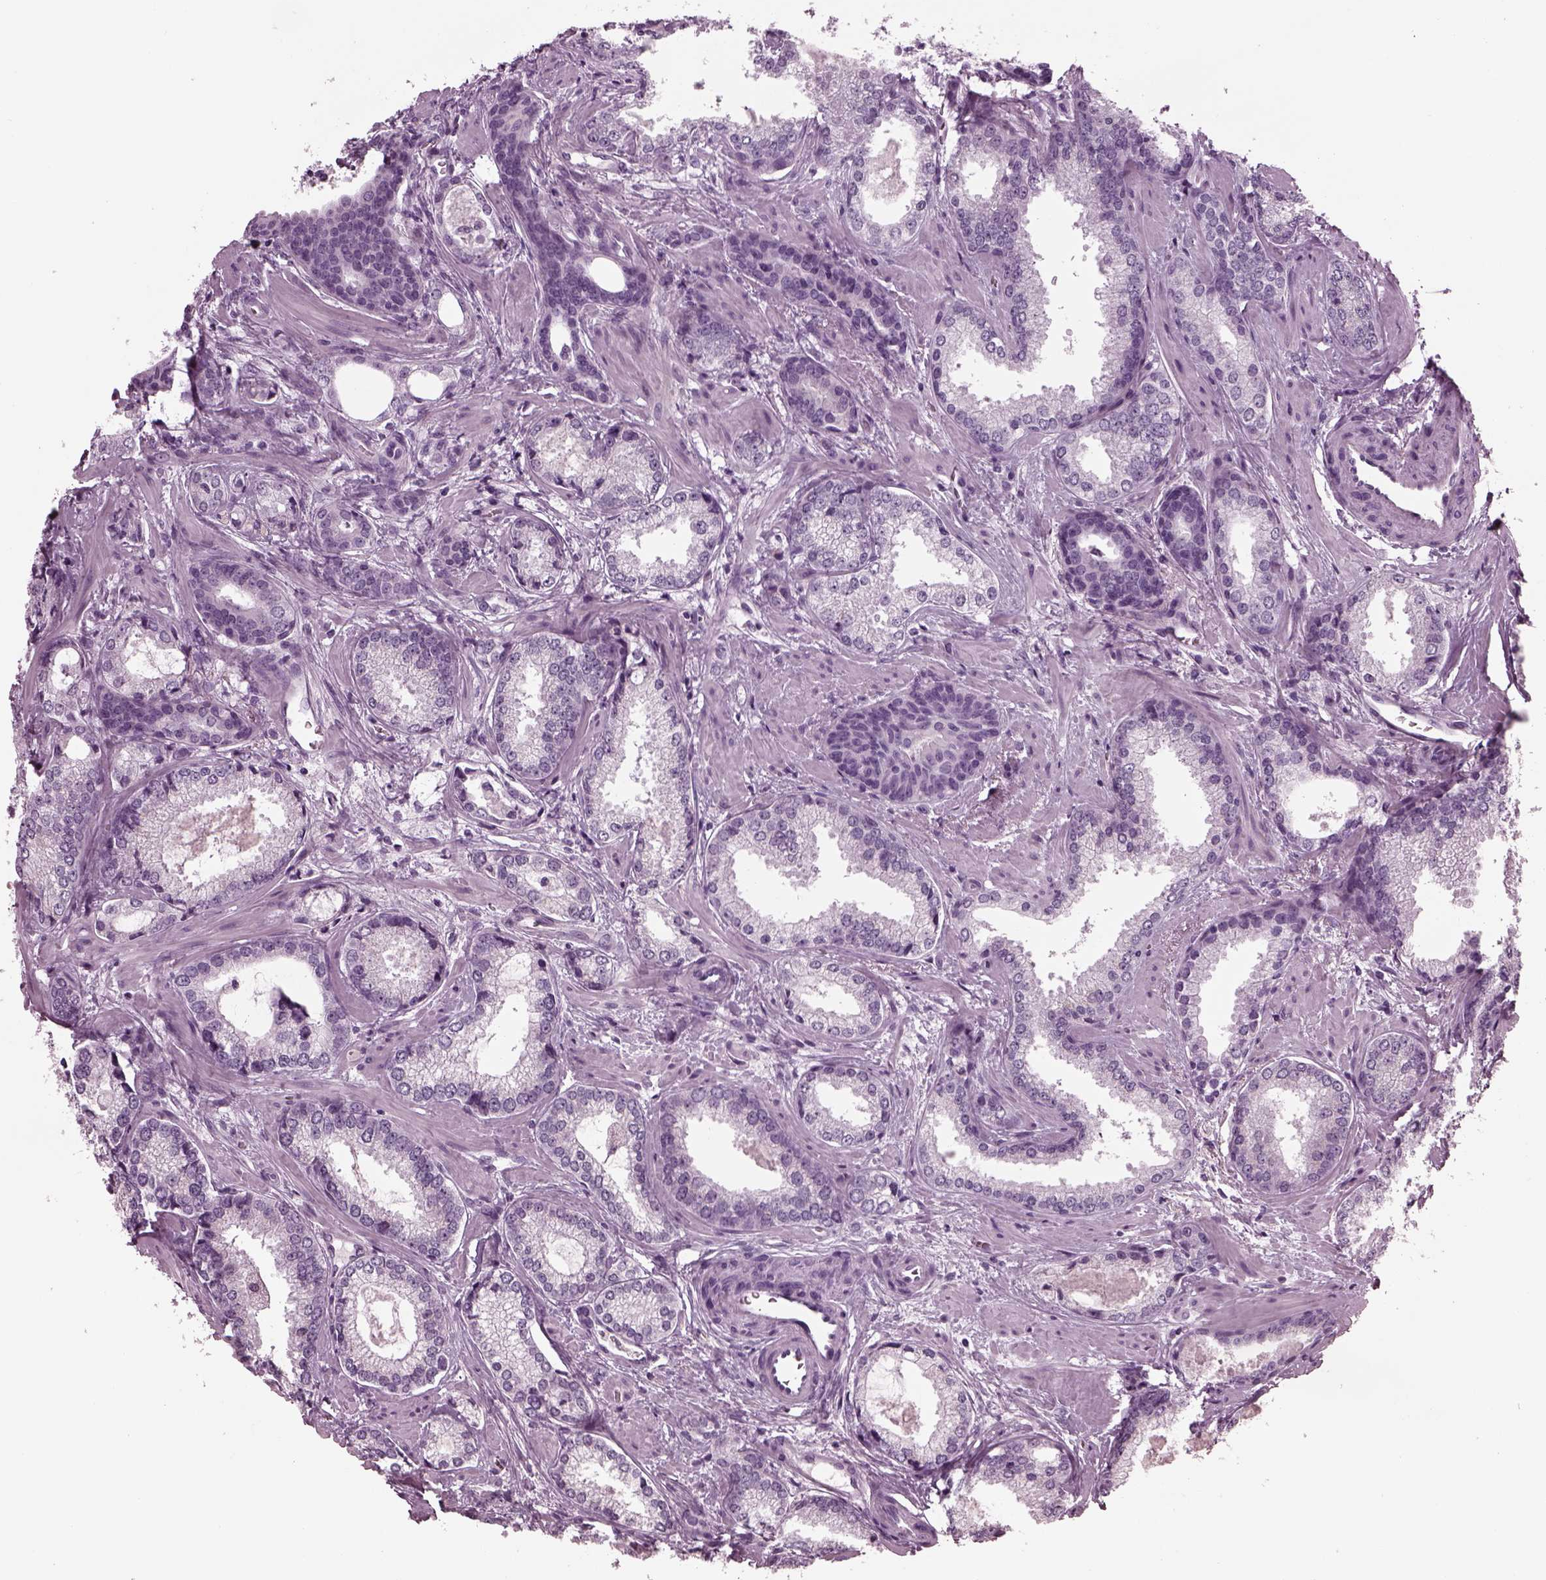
{"staining": {"intensity": "negative", "quantity": "none", "location": "none"}, "tissue": "prostate cancer", "cell_type": "Tumor cells", "image_type": "cancer", "snomed": [{"axis": "morphology", "description": "Adenocarcinoma, Low grade"}, {"axis": "topography", "description": "Prostate"}], "caption": "Immunohistochemistry (IHC) micrograph of human prostate cancer stained for a protein (brown), which displays no positivity in tumor cells. (DAB (3,3'-diaminobenzidine) IHC with hematoxylin counter stain).", "gene": "DPYSL5", "patient": {"sex": "male", "age": 56}}